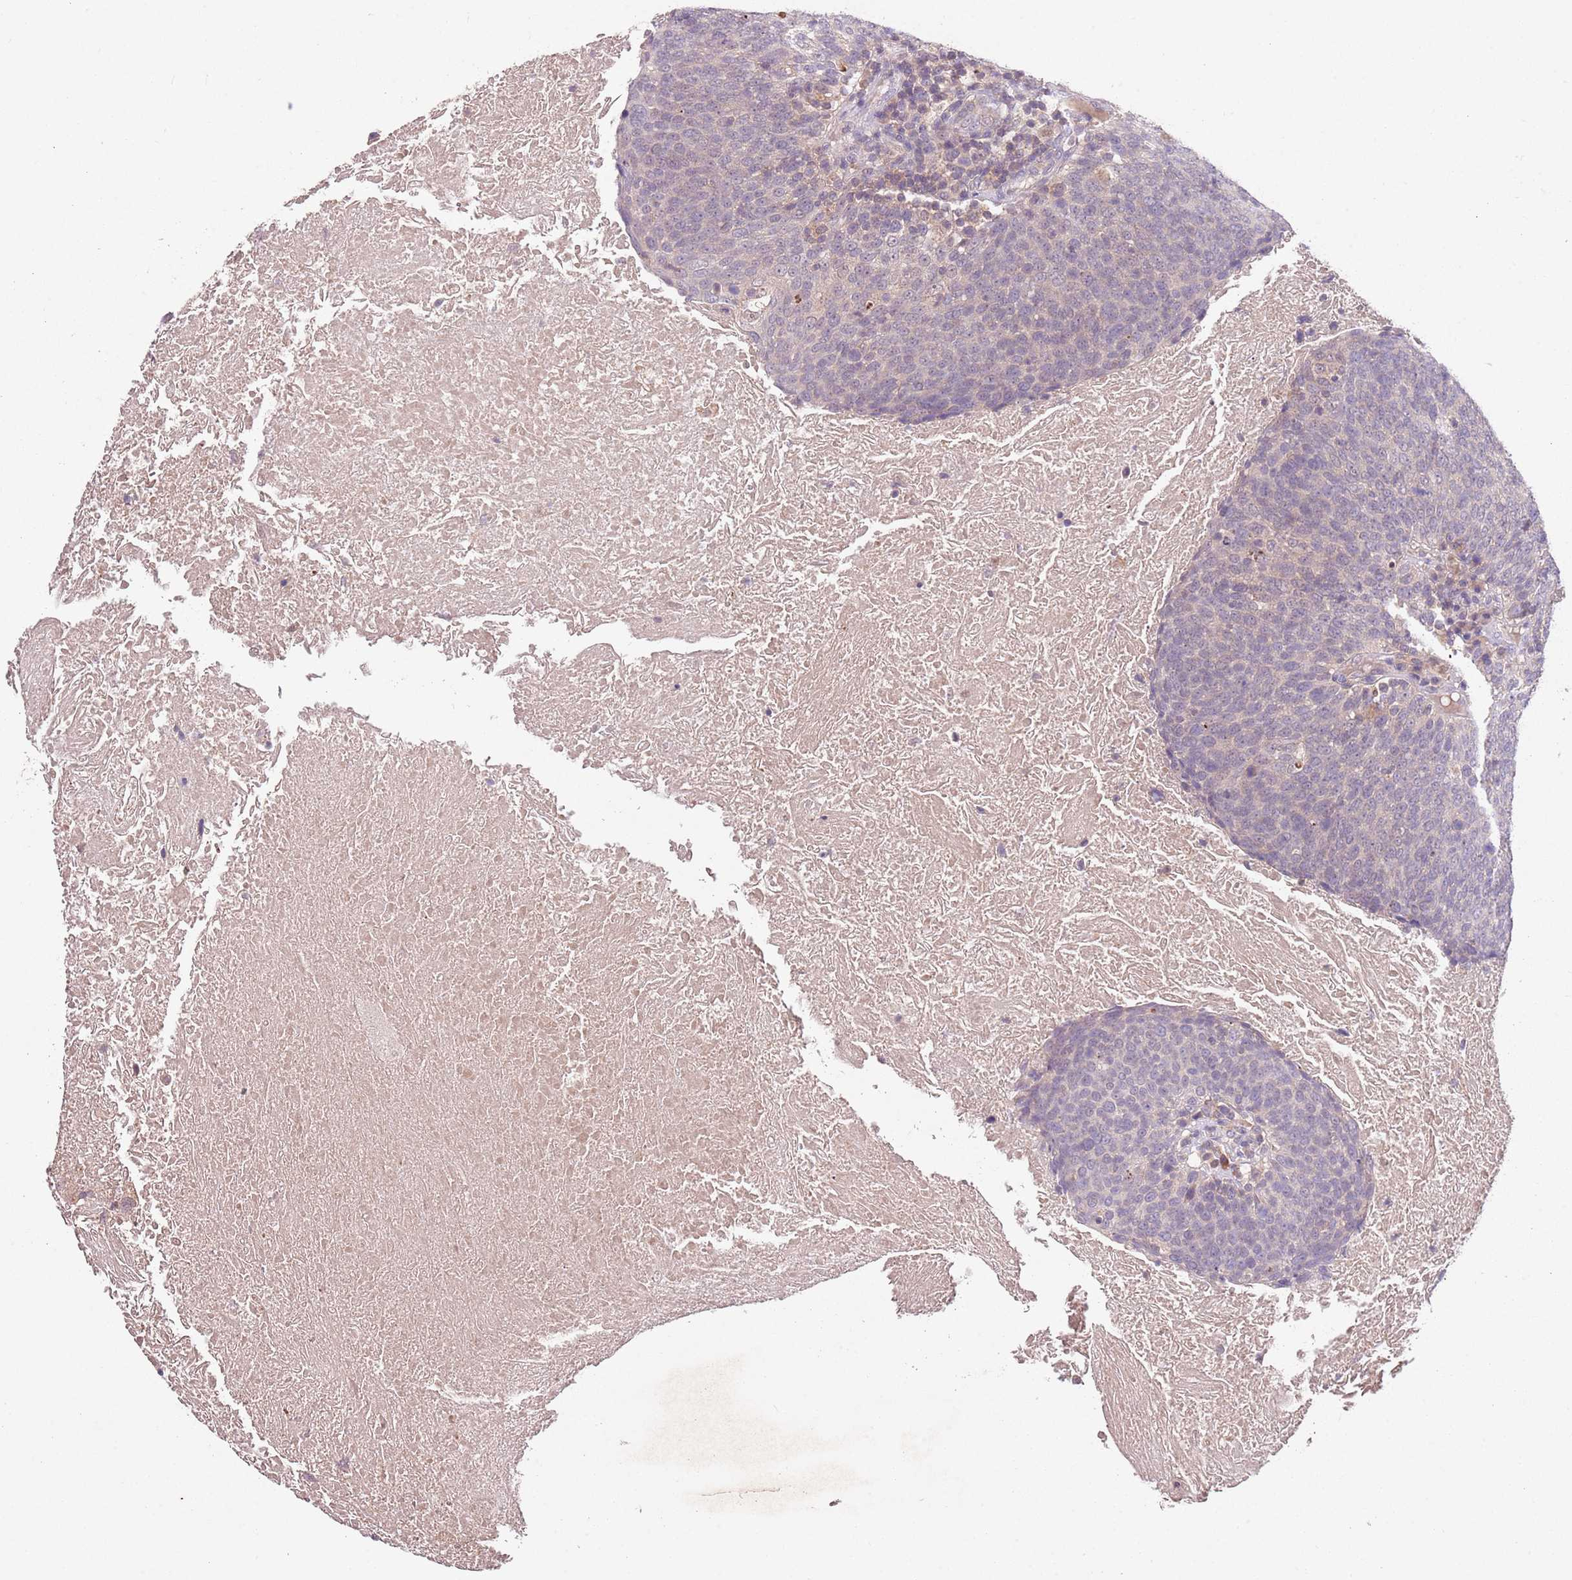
{"staining": {"intensity": "weak", "quantity": "<25%", "location": "cytoplasmic/membranous"}, "tissue": "head and neck cancer", "cell_type": "Tumor cells", "image_type": "cancer", "snomed": [{"axis": "morphology", "description": "Squamous cell carcinoma, NOS"}, {"axis": "morphology", "description": "Squamous cell carcinoma, metastatic, NOS"}, {"axis": "topography", "description": "Lymph node"}, {"axis": "topography", "description": "Head-Neck"}], "caption": "Squamous cell carcinoma (head and neck) stained for a protein using immunohistochemistry (IHC) exhibits no positivity tumor cells.", "gene": "NRDE2", "patient": {"sex": "male", "age": 62}}